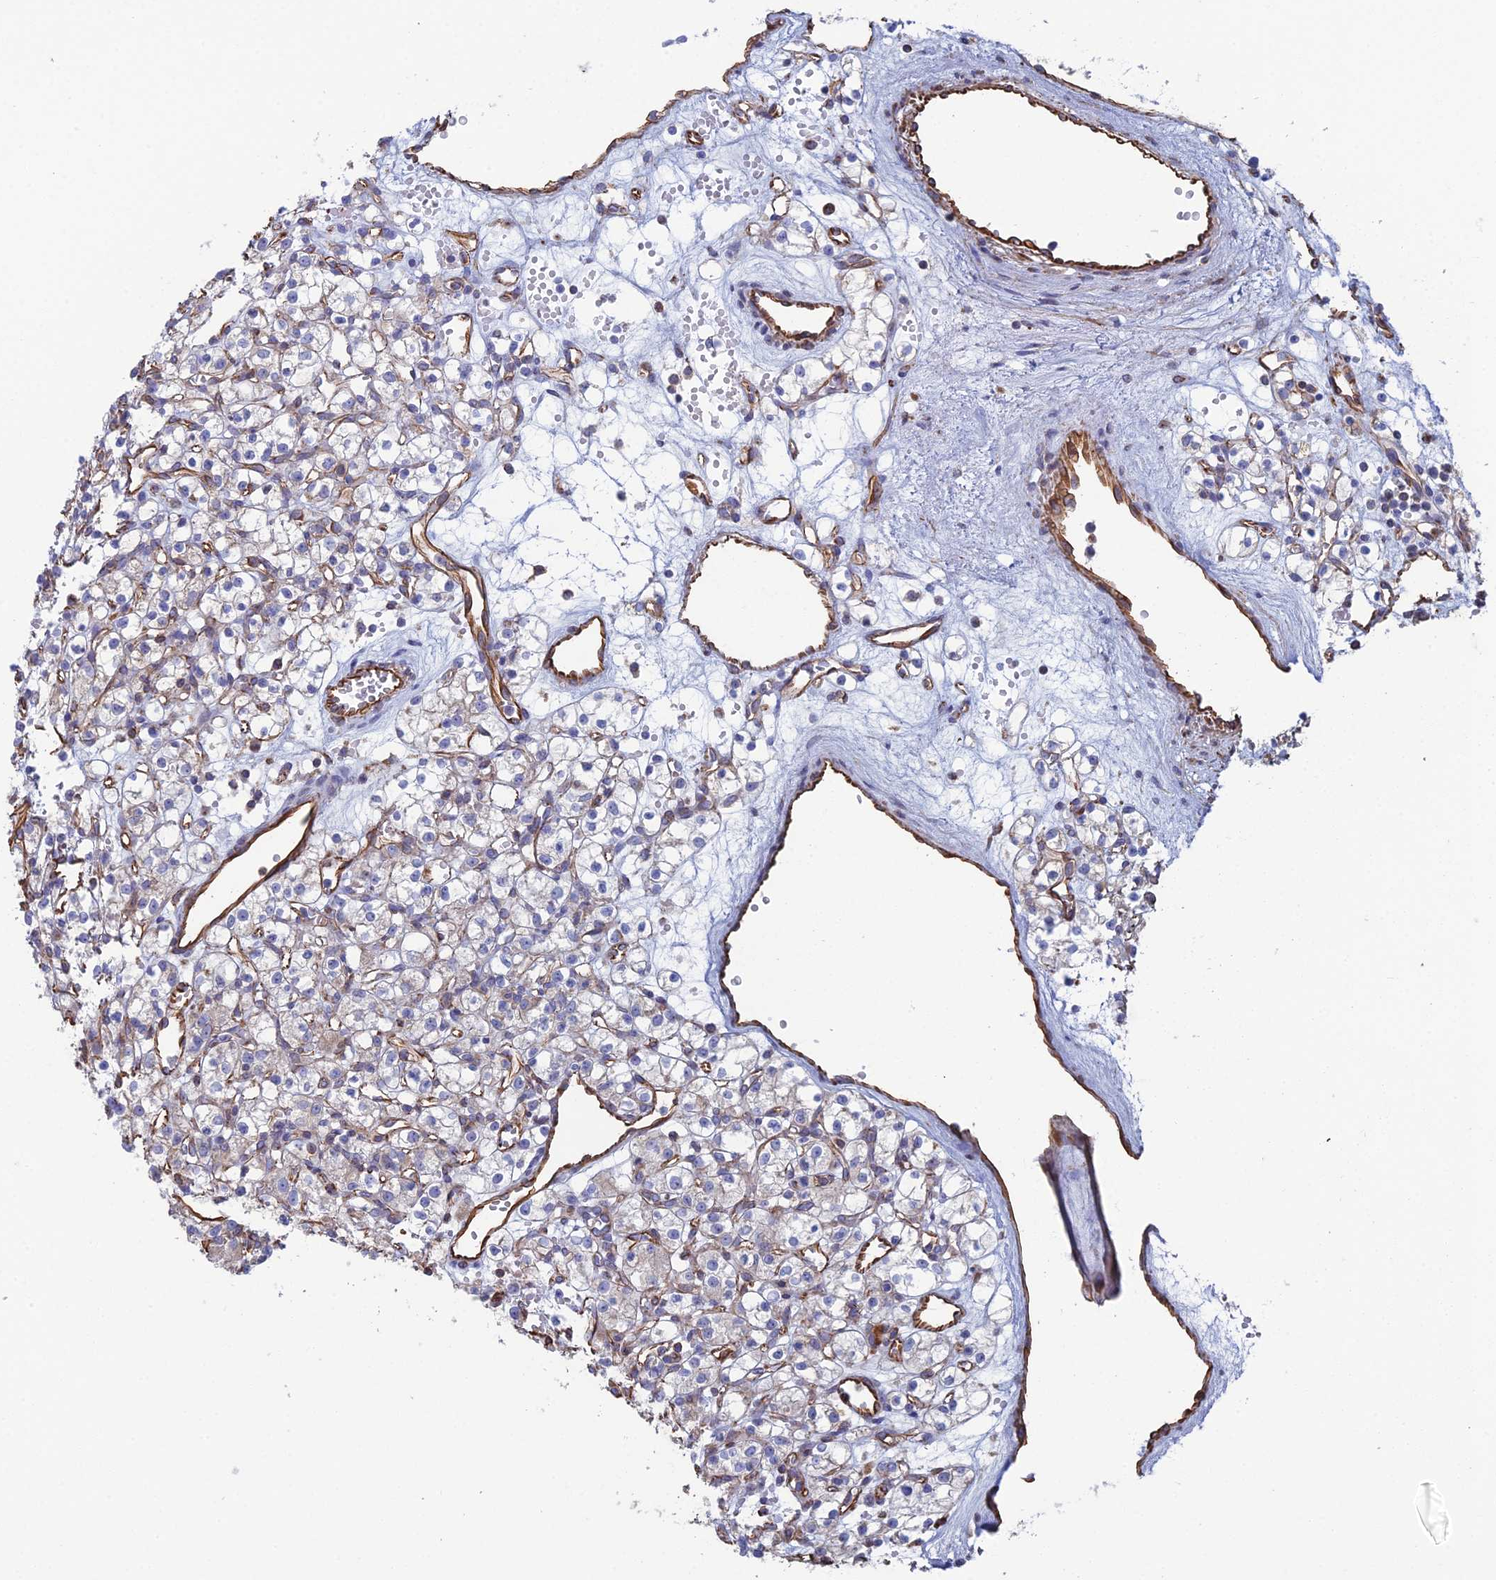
{"staining": {"intensity": "weak", "quantity": "<25%", "location": "cytoplasmic/membranous"}, "tissue": "renal cancer", "cell_type": "Tumor cells", "image_type": "cancer", "snomed": [{"axis": "morphology", "description": "Adenocarcinoma, NOS"}, {"axis": "topography", "description": "Kidney"}], "caption": "Photomicrograph shows no significant protein staining in tumor cells of renal adenocarcinoma.", "gene": "CLVS2", "patient": {"sex": "female", "age": 59}}